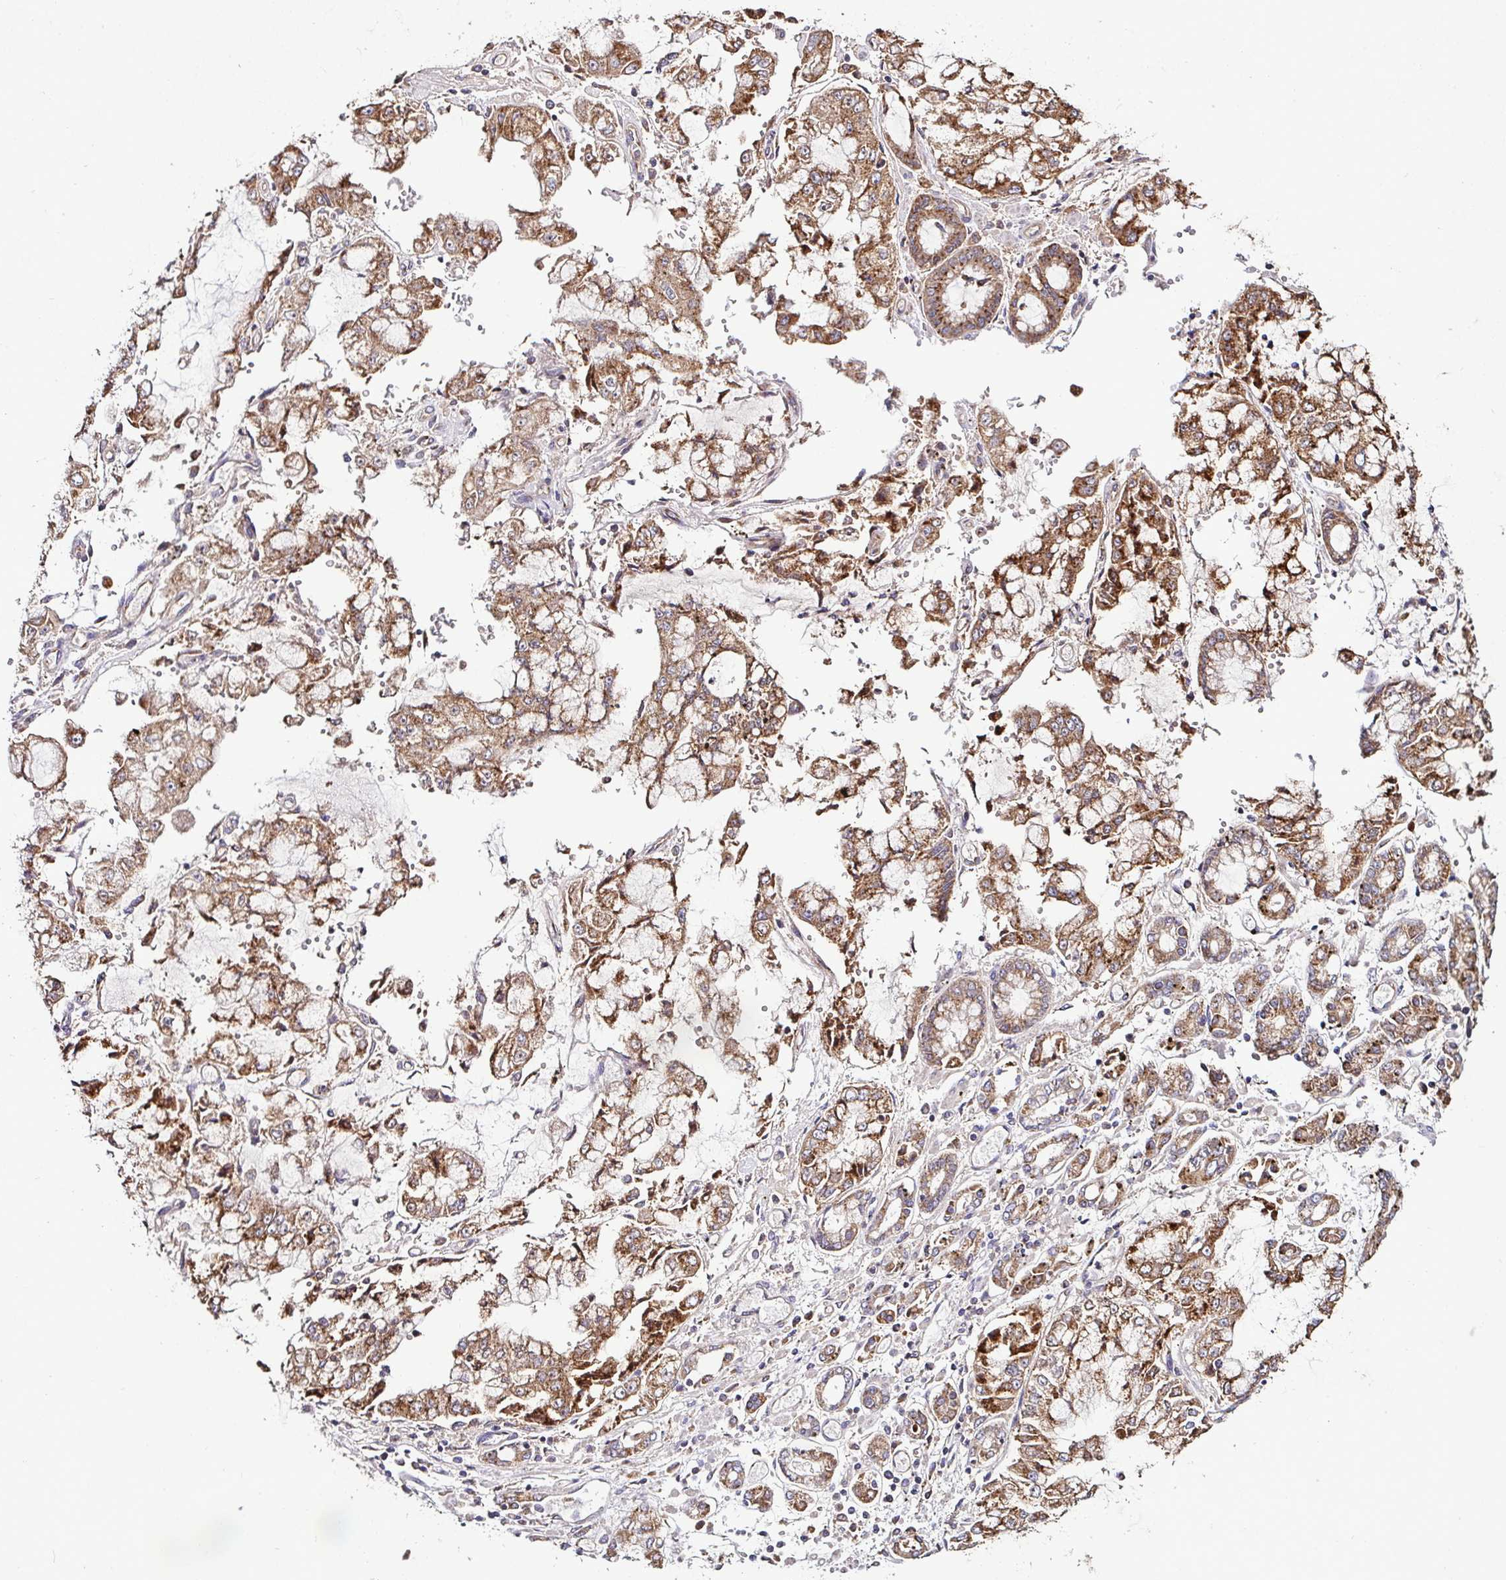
{"staining": {"intensity": "moderate", "quantity": ">75%", "location": "cytoplasmic/membranous"}, "tissue": "stomach cancer", "cell_type": "Tumor cells", "image_type": "cancer", "snomed": [{"axis": "morphology", "description": "Adenocarcinoma, NOS"}, {"axis": "topography", "description": "Stomach"}], "caption": "A brown stain labels moderate cytoplasmic/membranous positivity of a protein in human stomach adenocarcinoma tumor cells.", "gene": "CPD", "patient": {"sex": "male", "age": 76}}